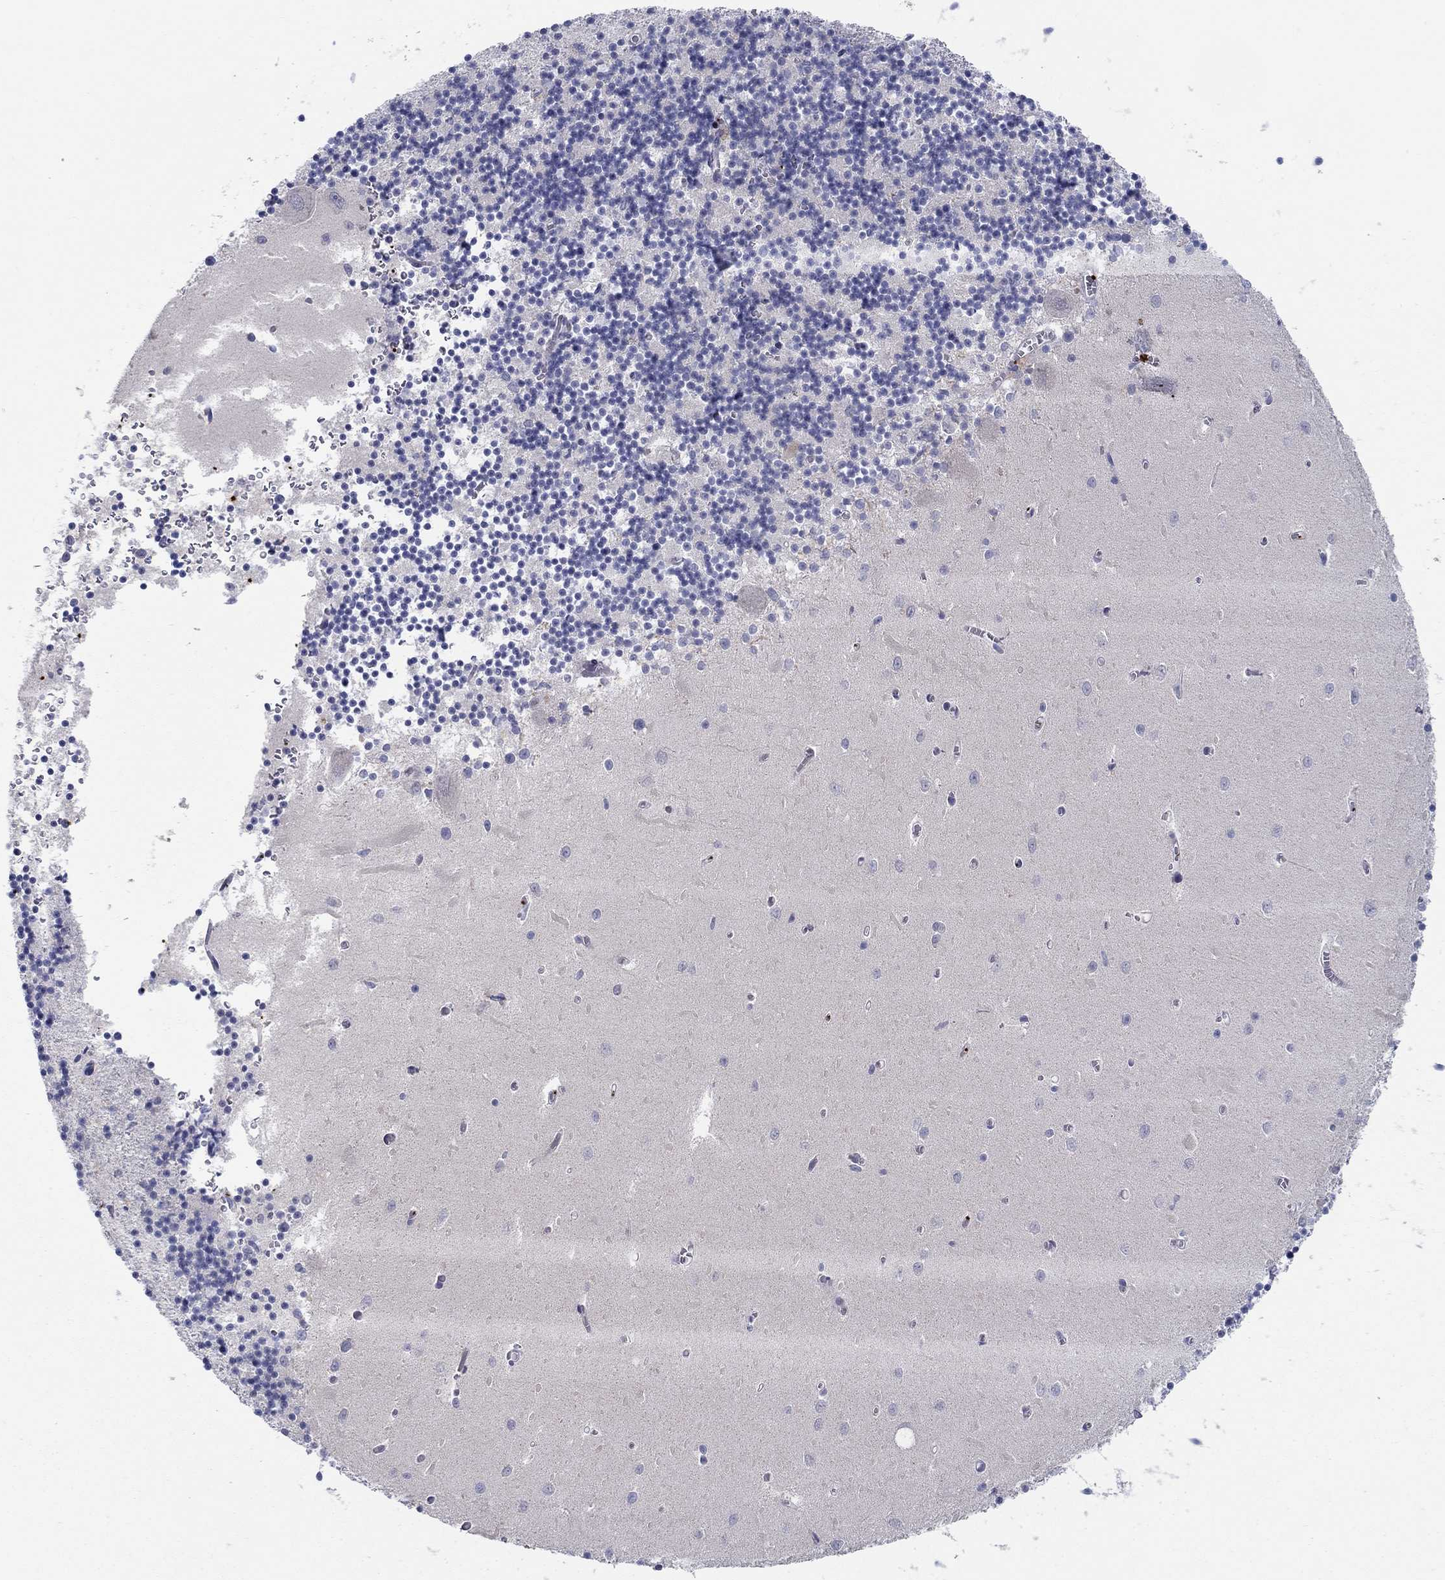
{"staining": {"intensity": "negative", "quantity": "none", "location": "none"}, "tissue": "cerebellum", "cell_type": "Cells in granular layer", "image_type": "normal", "snomed": [{"axis": "morphology", "description": "Normal tissue, NOS"}, {"axis": "topography", "description": "Cerebellum"}], "caption": "This is an IHC histopathology image of normal human cerebellum. There is no expression in cells in granular layer.", "gene": "ALOX12", "patient": {"sex": "female", "age": 64}}